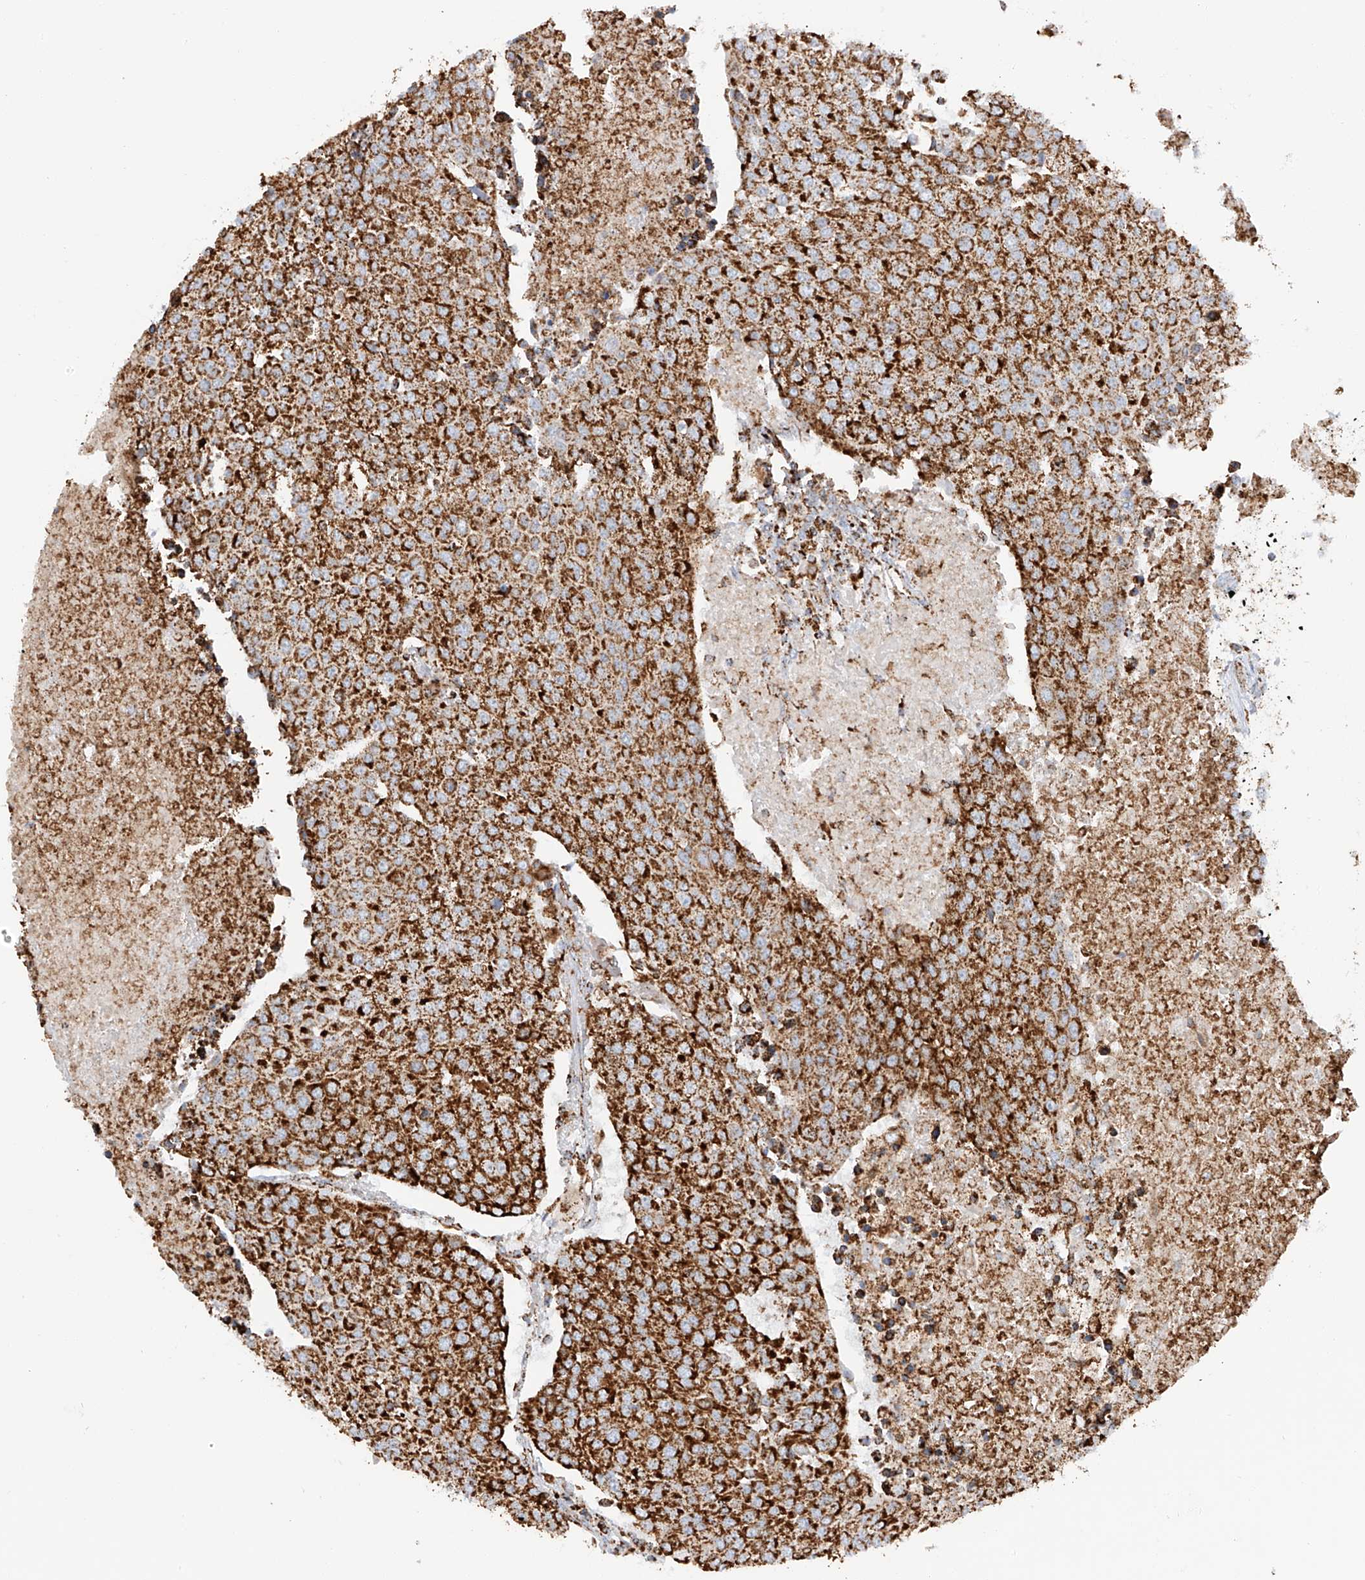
{"staining": {"intensity": "strong", "quantity": ">75%", "location": "cytoplasmic/membranous"}, "tissue": "urothelial cancer", "cell_type": "Tumor cells", "image_type": "cancer", "snomed": [{"axis": "morphology", "description": "Urothelial carcinoma, High grade"}, {"axis": "topography", "description": "Urinary bladder"}], "caption": "Immunohistochemistry (IHC) image of urothelial cancer stained for a protein (brown), which demonstrates high levels of strong cytoplasmic/membranous expression in approximately >75% of tumor cells.", "gene": "TTC27", "patient": {"sex": "female", "age": 85}}